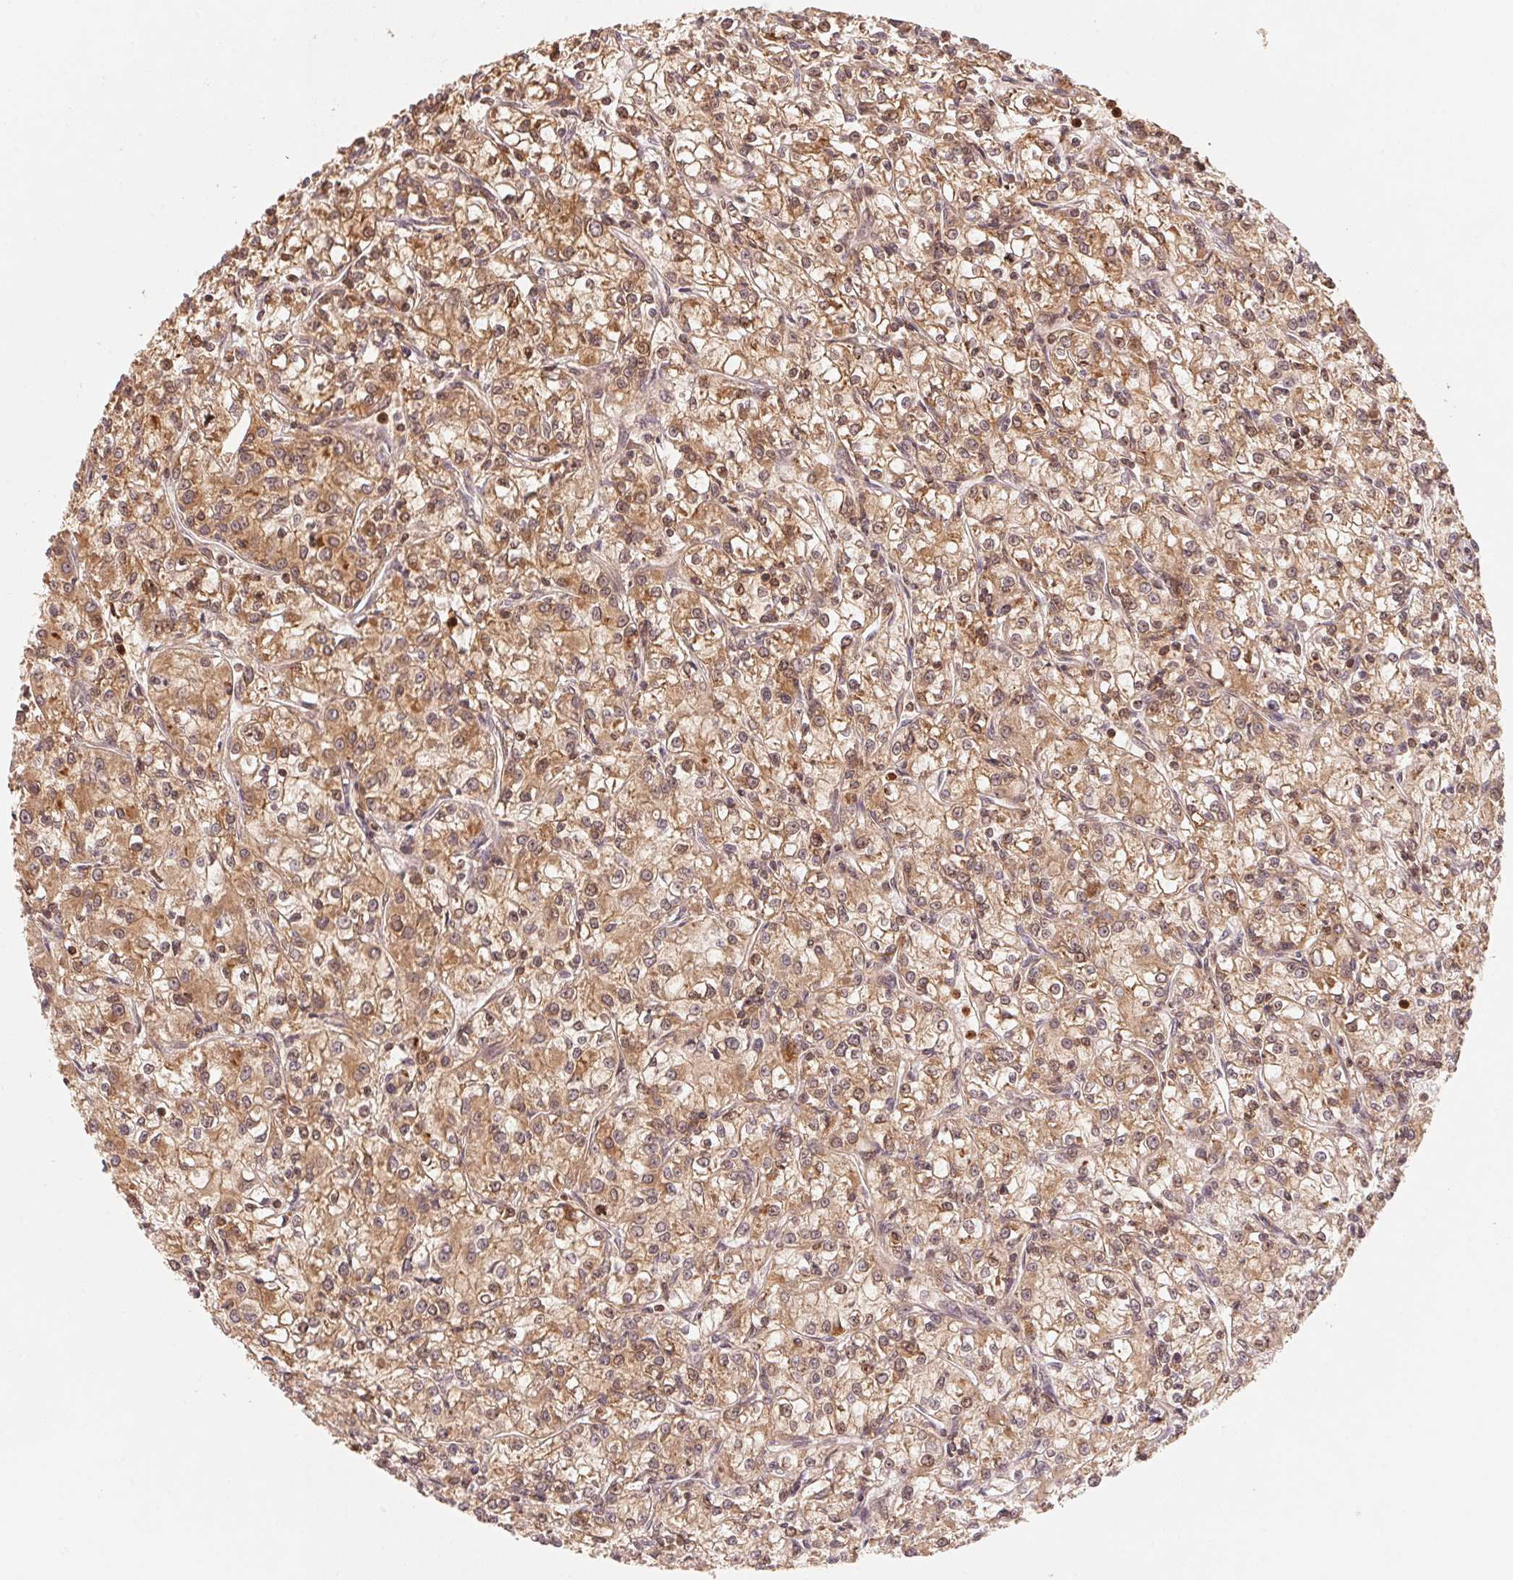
{"staining": {"intensity": "moderate", "quantity": ">75%", "location": "cytoplasmic/membranous,nuclear"}, "tissue": "renal cancer", "cell_type": "Tumor cells", "image_type": "cancer", "snomed": [{"axis": "morphology", "description": "Adenocarcinoma, NOS"}, {"axis": "topography", "description": "Kidney"}], "caption": "A high-resolution image shows immunohistochemistry staining of renal cancer (adenocarcinoma), which reveals moderate cytoplasmic/membranous and nuclear expression in about >75% of tumor cells.", "gene": "CCDC102B", "patient": {"sex": "female", "age": 59}}